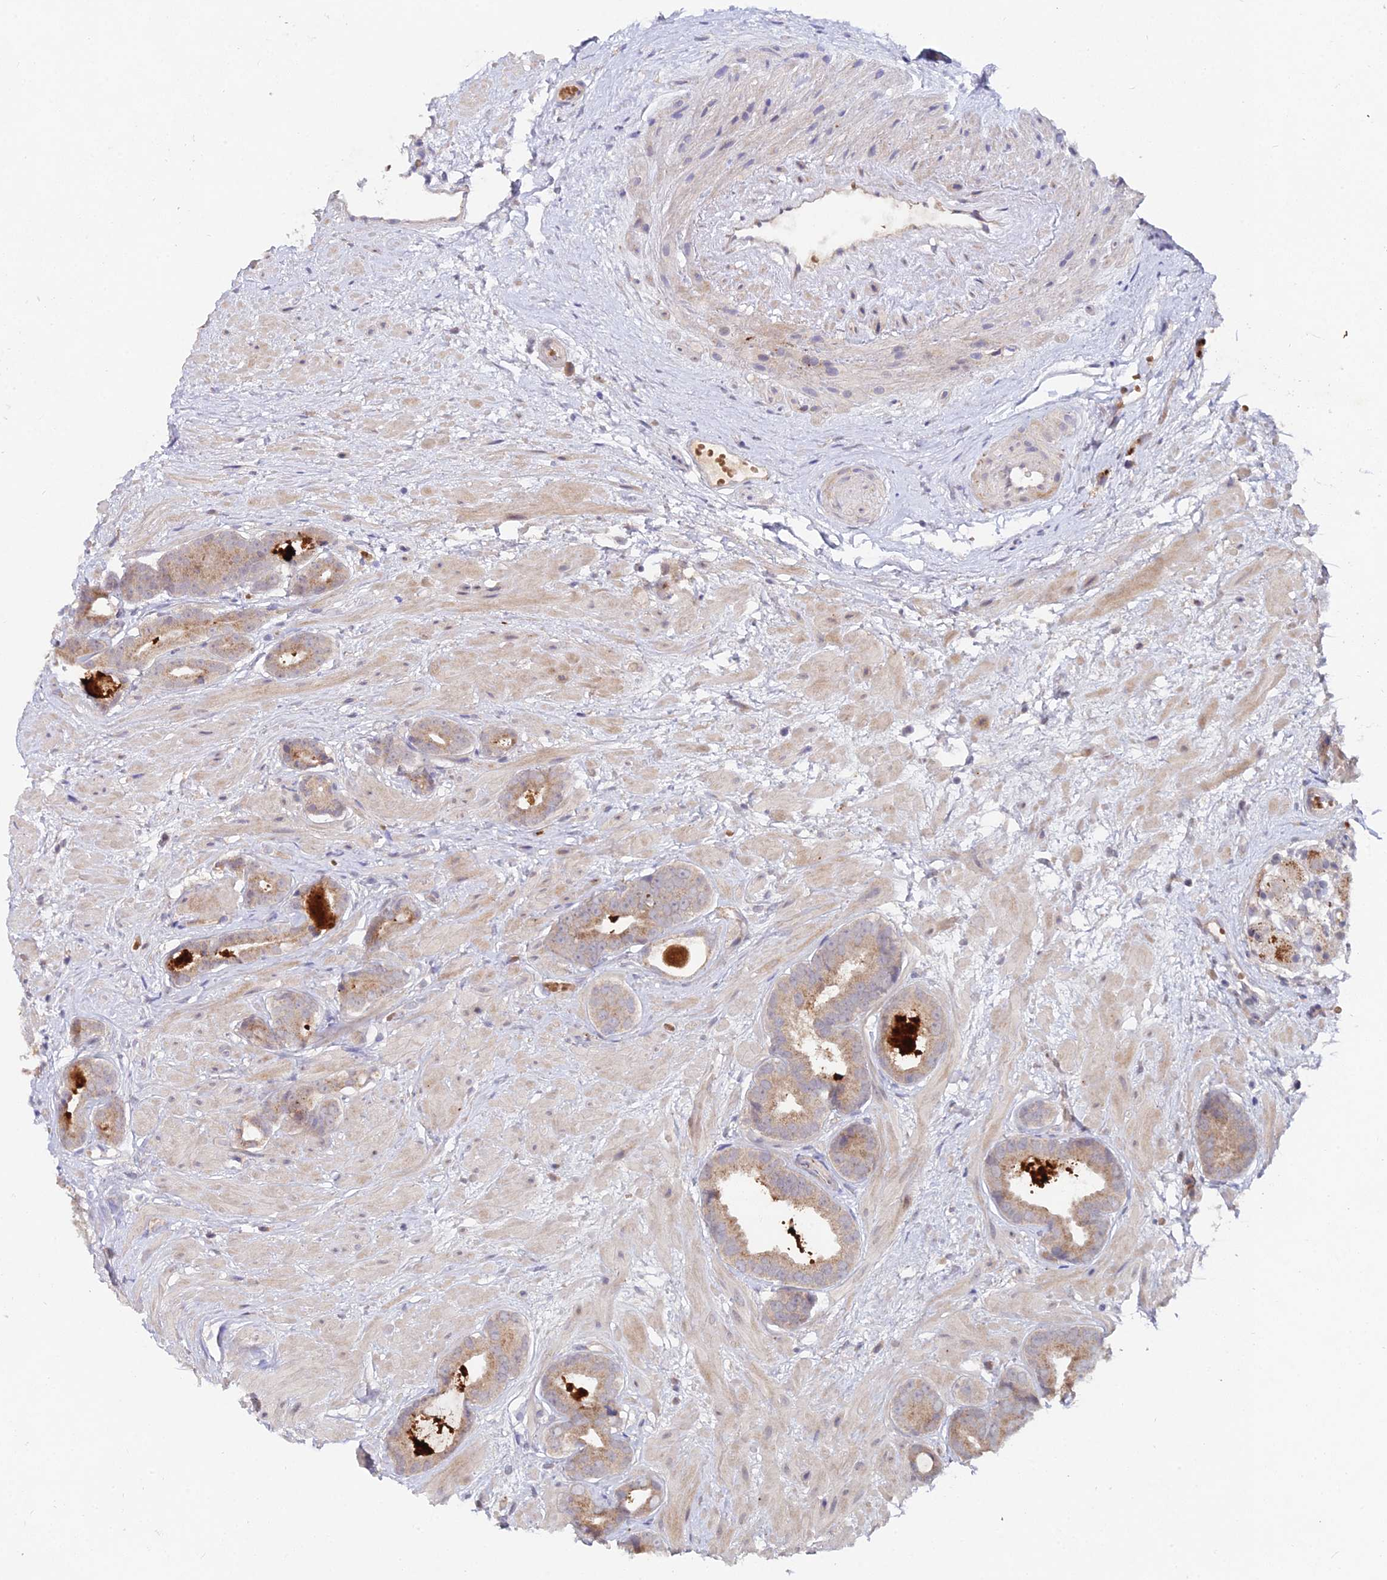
{"staining": {"intensity": "moderate", "quantity": ">75%", "location": "cytoplasmic/membranous"}, "tissue": "prostate cancer", "cell_type": "Tumor cells", "image_type": "cancer", "snomed": [{"axis": "morphology", "description": "Adenocarcinoma, Low grade"}, {"axis": "topography", "description": "Prostate"}], "caption": "Tumor cells exhibit medium levels of moderate cytoplasmic/membranous expression in about >75% of cells in human low-grade adenocarcinoma (prostate).", "gene": "WDR43", "patient": {"sex": "male", "age": 64}}